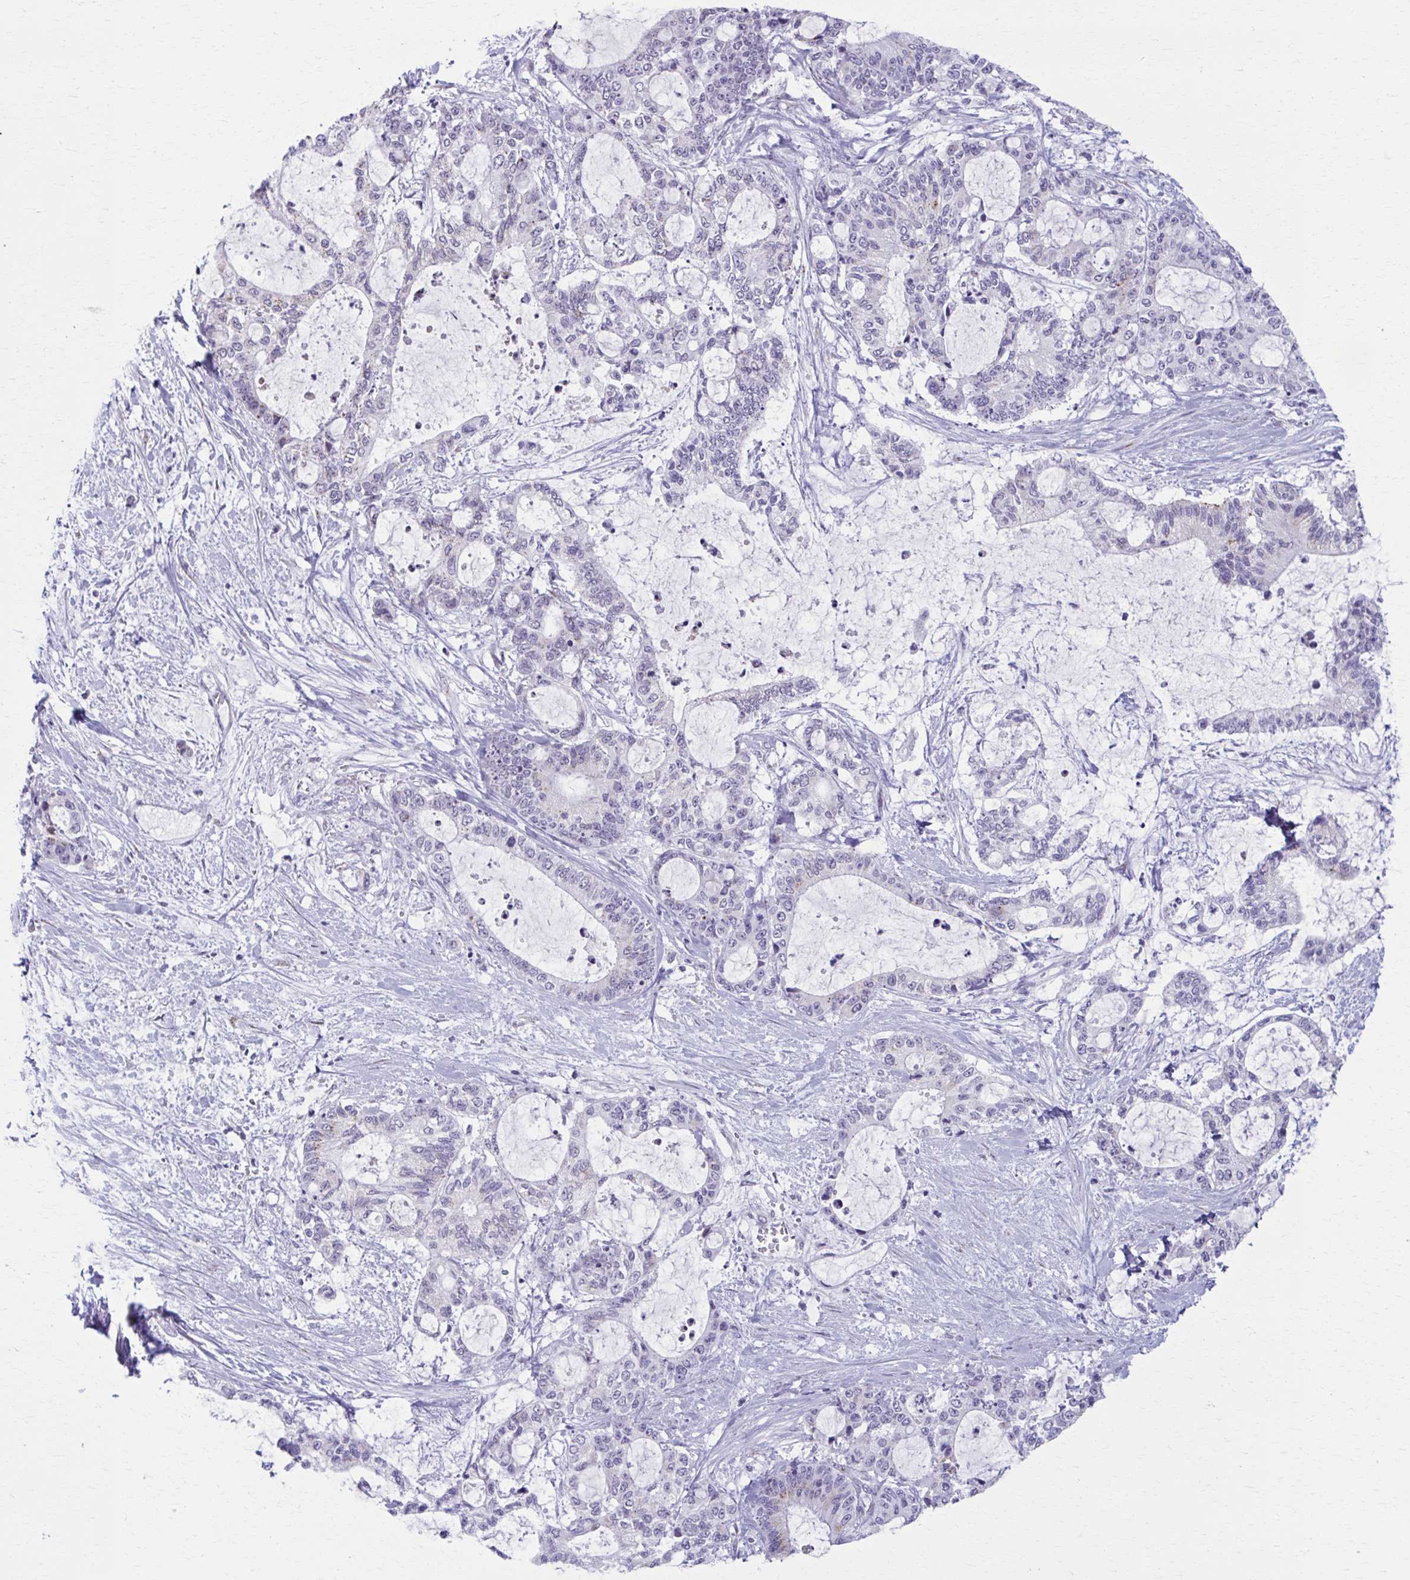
{"staining": {"intensity": "strong", "quantity": "25%-75%", "location": "cytoplasmic/membranous"}, "tissue": "liver cancer", "cell_type": "Tumor cells", "image_type": "cancer", "snomed": [{"axis": "morphology", "description": "Normal tissue, NOS"}, {"axis": "morphology", "description": "Cholangiocarcinoma"}, {"axis": "topography", "description": "Liver"}, {"axis": "topography", "description": "Peripheral nerve tissue"}], "caption": "Liver cholangiocarcinoma stained with a protein marker demonstrates strong staining in tumor cells.", "gene": "ZNF682", "patient": {"sex": "female", "age": 73}}